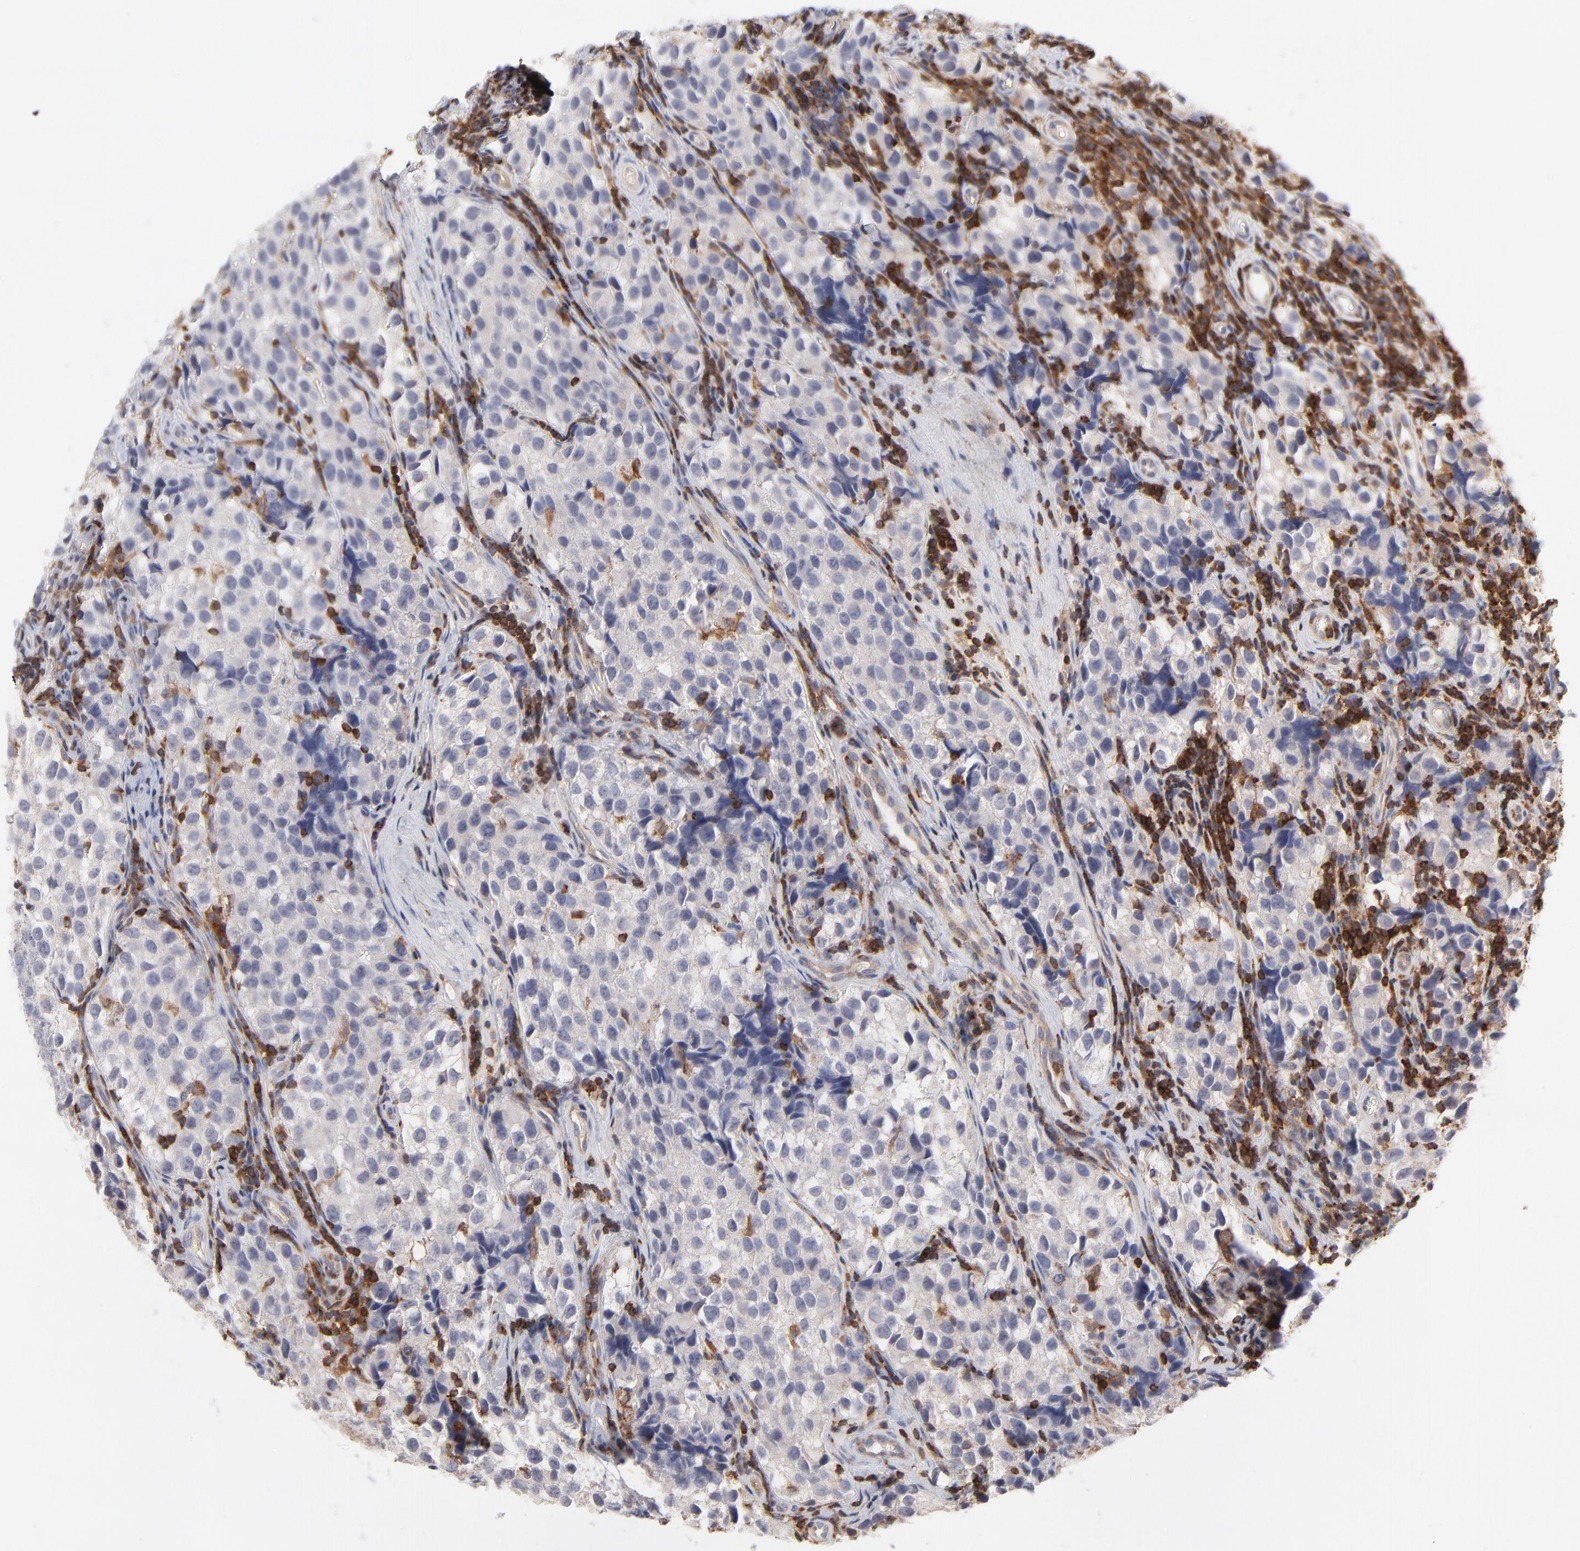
{"staining": {"intensity": "negative", "quantity": "none", "location": "none"}, "tissue": "testis cancer", "cell_type": "Tumor cells", "image_type": "cancer", "snomed": [{"axis": "morphology", "description": "Seminoma, NOS"}, {"axis": "topography", "description": "Testis"}], "caption": "High magnification brightfield microscopy of testis cancer stained with DAB (brown) and counterstained with hematoxylin (blue): tumor cells show no significant expression.", "gene": "WIPF1", "patient": {"sex": "male", "age": 39}}